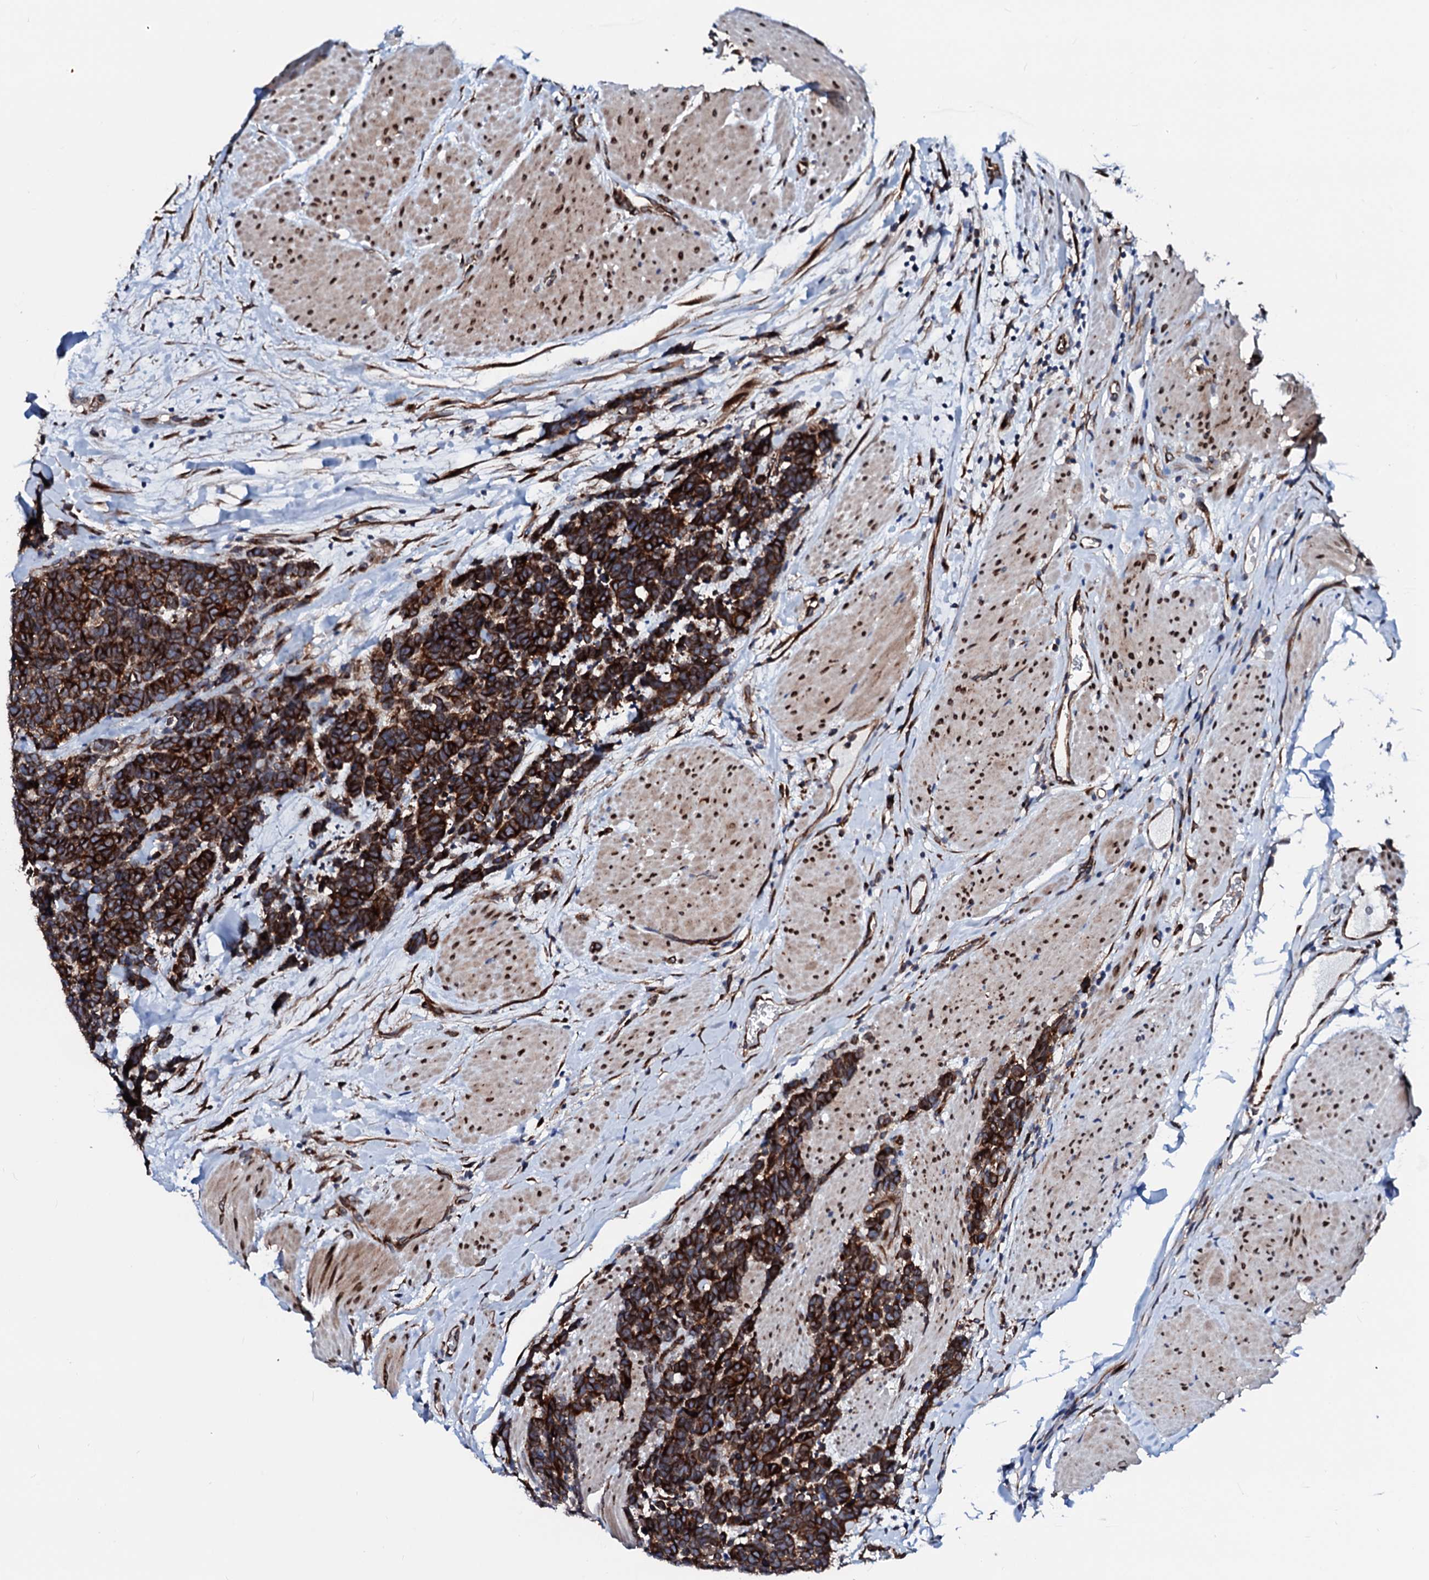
{"staining": {"intensity": "strong", "quantity": ">75%", "location": "cytoplasmic/membranous"}, "tissue": "carcinoid", "cell_type": "Tumor cells", "image_type": "cancer", "snomed": [{"axis": "morphology", "description": "Carcinoma, NOS"}, {"axis": "morphology", "description": "Carcinoid, malignant, NOS"}, {"axis": "topography", "description": "Urinary bladder"}], "caption": "Carcinoid was stained to show a protein in brown. There is high levels of strong cytoplasmic/membranous staining in approximately >75% of tumor cells. Ihc stains the protein of interest in brown and the nuclei are stained blue.", "gene": "TMCO3", "patient": {"sex": "male", "age": 57}}